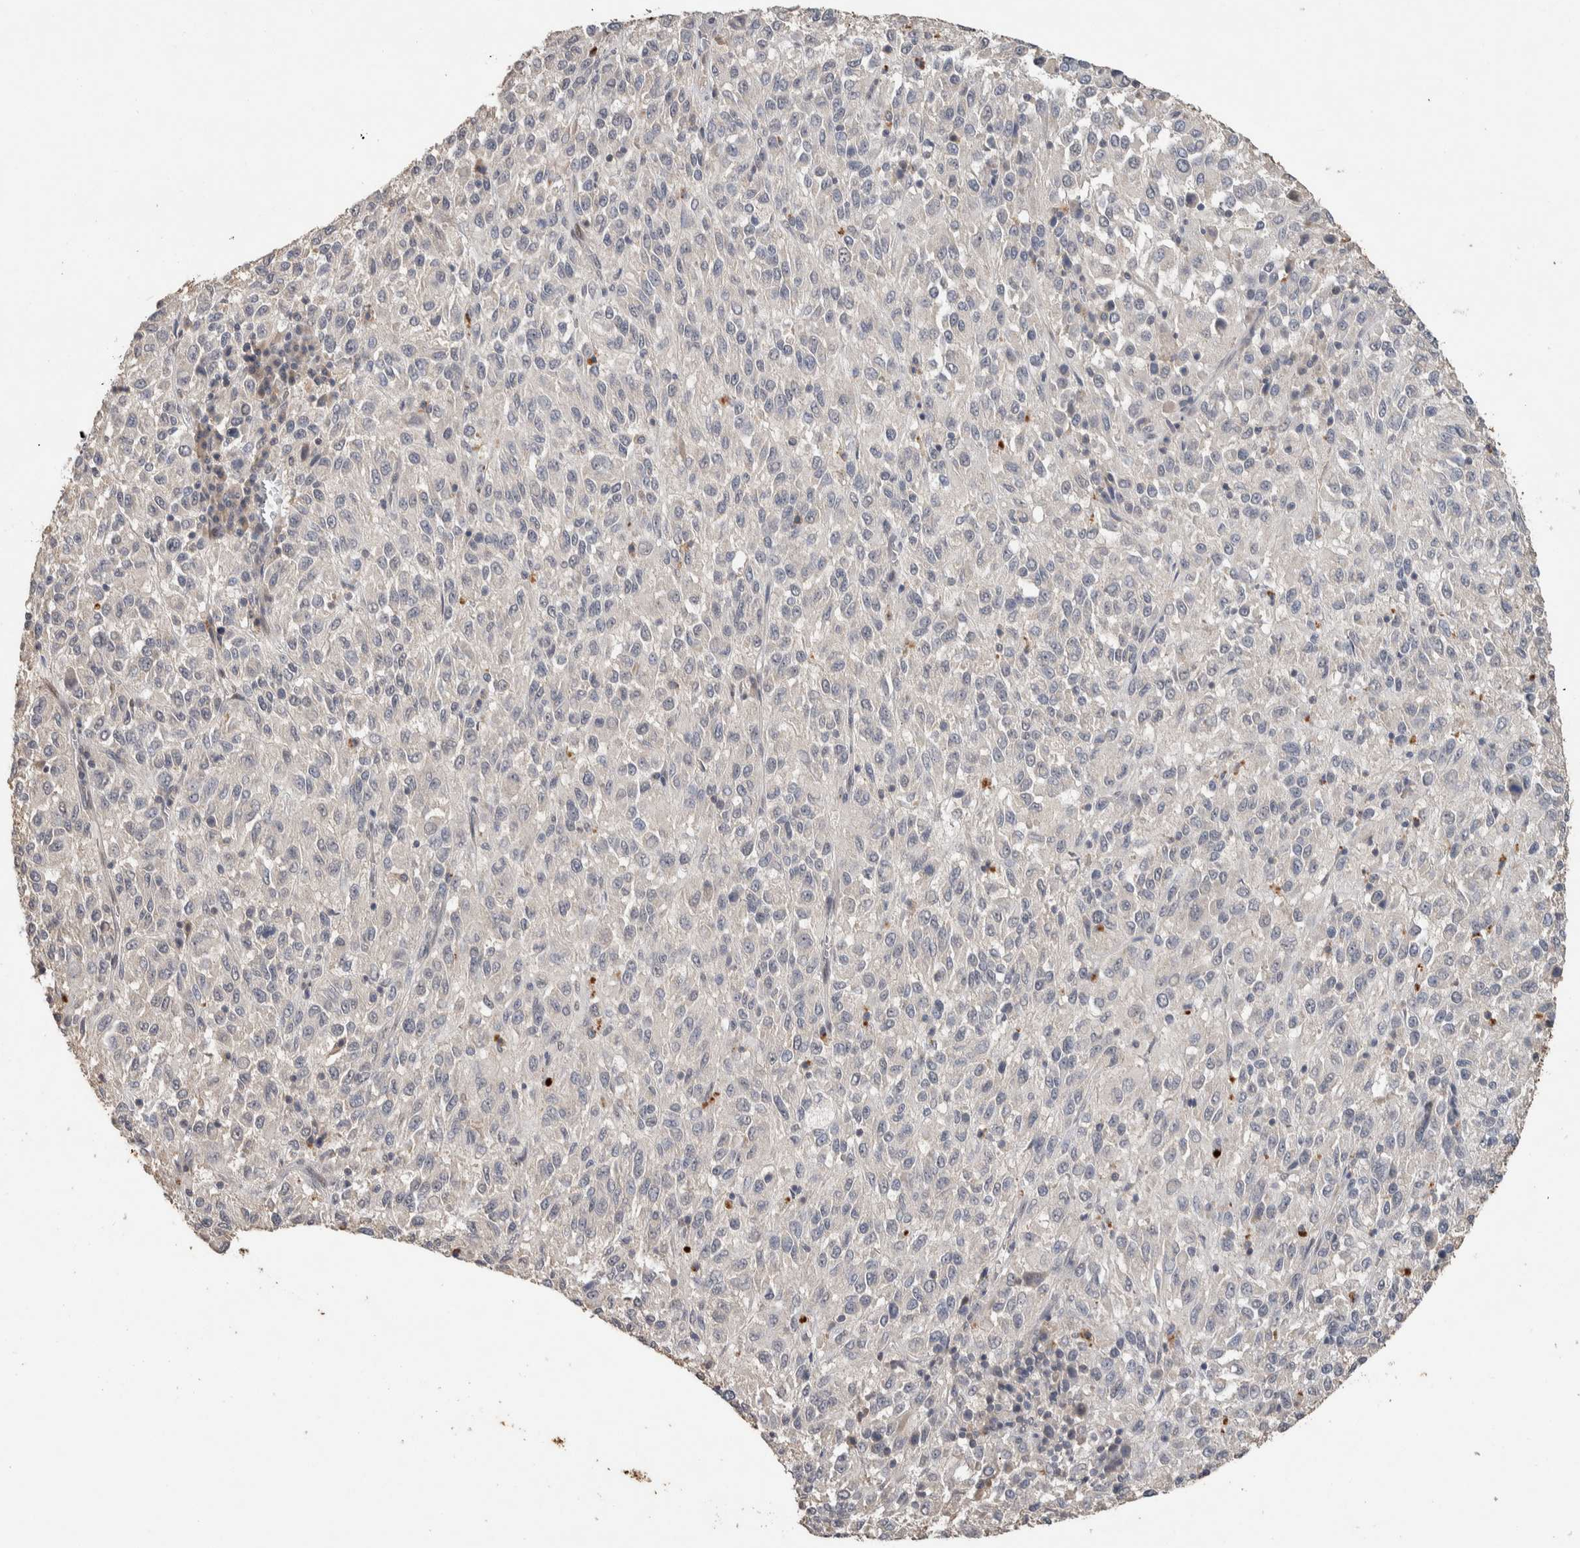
{"staining": {"intensity": "negative", "quantity": "none", "location": "none"}, "tissue": "melanoma", "cell_type": "Tumor cells", "image_type": "cancer", "snomed": [{"axis": "morphology", "description": "Malignant melanoma, Metastatic site"}, {"axis": "topography", "description": "Lung"}], "caption": "The immunohistochemistry photomicrograph has no significant positivity in tumor cells of melanoma tissue.", "gene": "CYSRT1", "patient": {"sex": "male", "age": 64}}